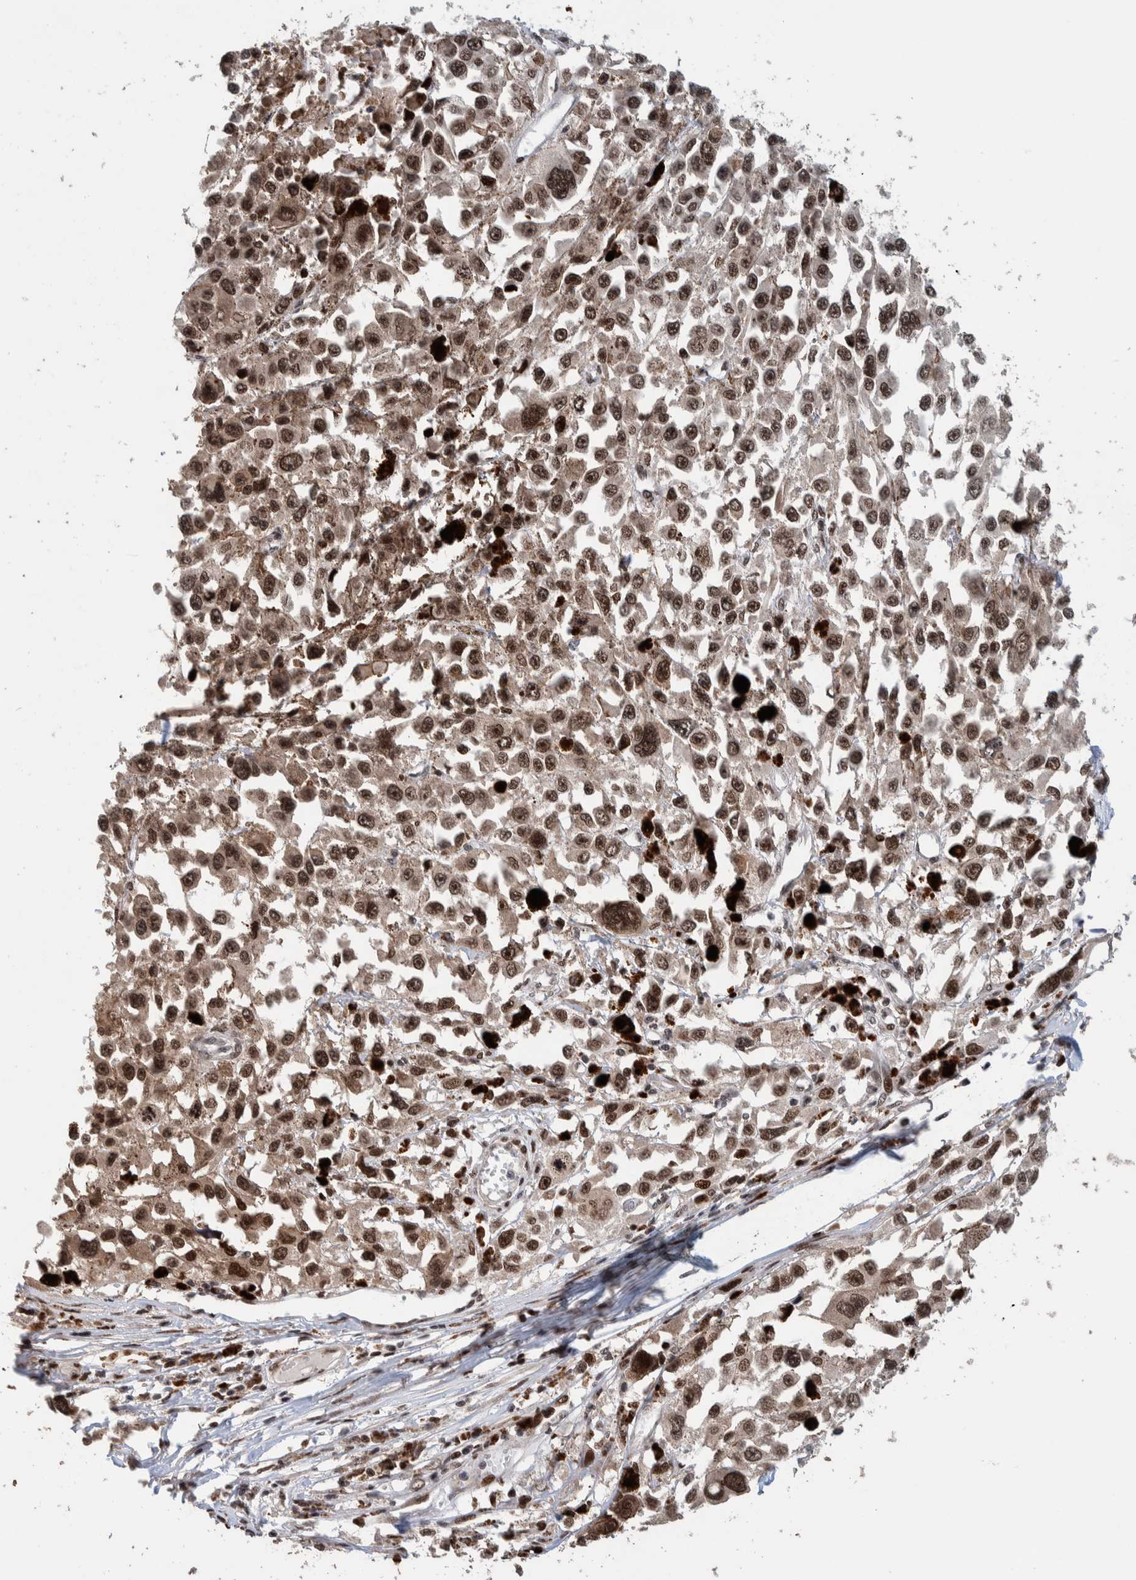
{"staining": {"intensity": "moderate", "quantity": ">75%", "location": "nuclear"}, "tissue": "melanoma", "cell_type": "Tumor cells", "image_type": "cancer", "snomed": [{"axis": "morphology", "description": "Malignant melanoma, Metastatic site"}, {"axis": "topography", "description": "Lymph node"}], "caption": "Approximately >75% of tumor cells in human malignant melanoma (metastatic site) reveal moderate nuclear protein positivity as visualized by brown immunohistochemical staining.", "gene": "CHD4", "patient": {"sex": "male", "age": 59}}